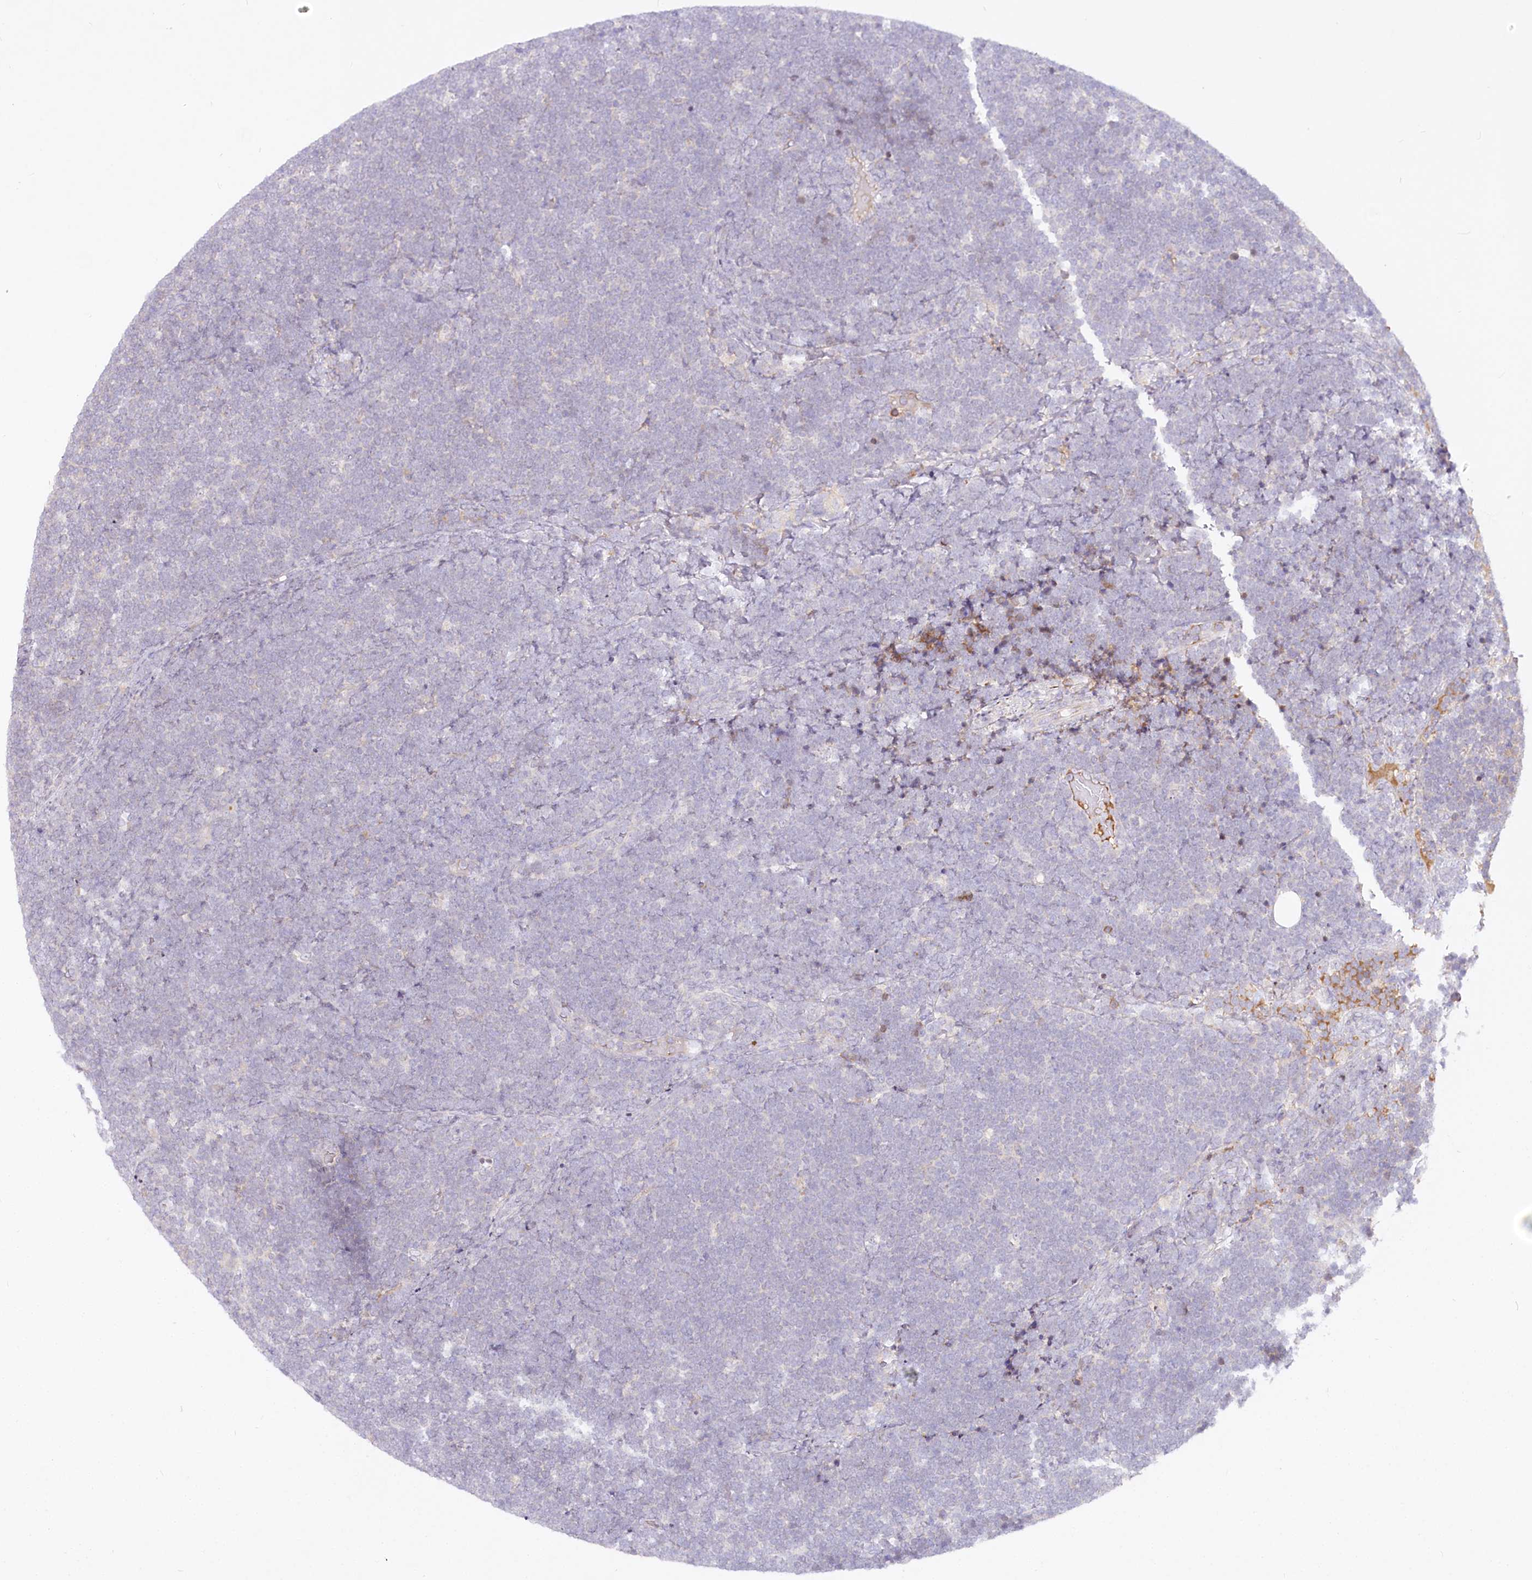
{"staining": {"intensity": "negative", "quantity": "none", "location": "none"}, "tissue": "lymphoma", "cell_type": "Tumor cells", "image_type": "cancer", "snomed": [{"axis": "morphology", "description": "Malignant lymphoma, non-Hodgkin's type, High grade"}, {"axis": "topography", "description": "Lymph node"}], "caption": "Human malignant lymphoma, non-Hodgkin's type (high-grade) stained for a protein using immunohistochemistry (IHC) demonstrates no positivity in tumor cells.", "gene": "EFHC2", "patient": {"sex": "male", "age": 13}}